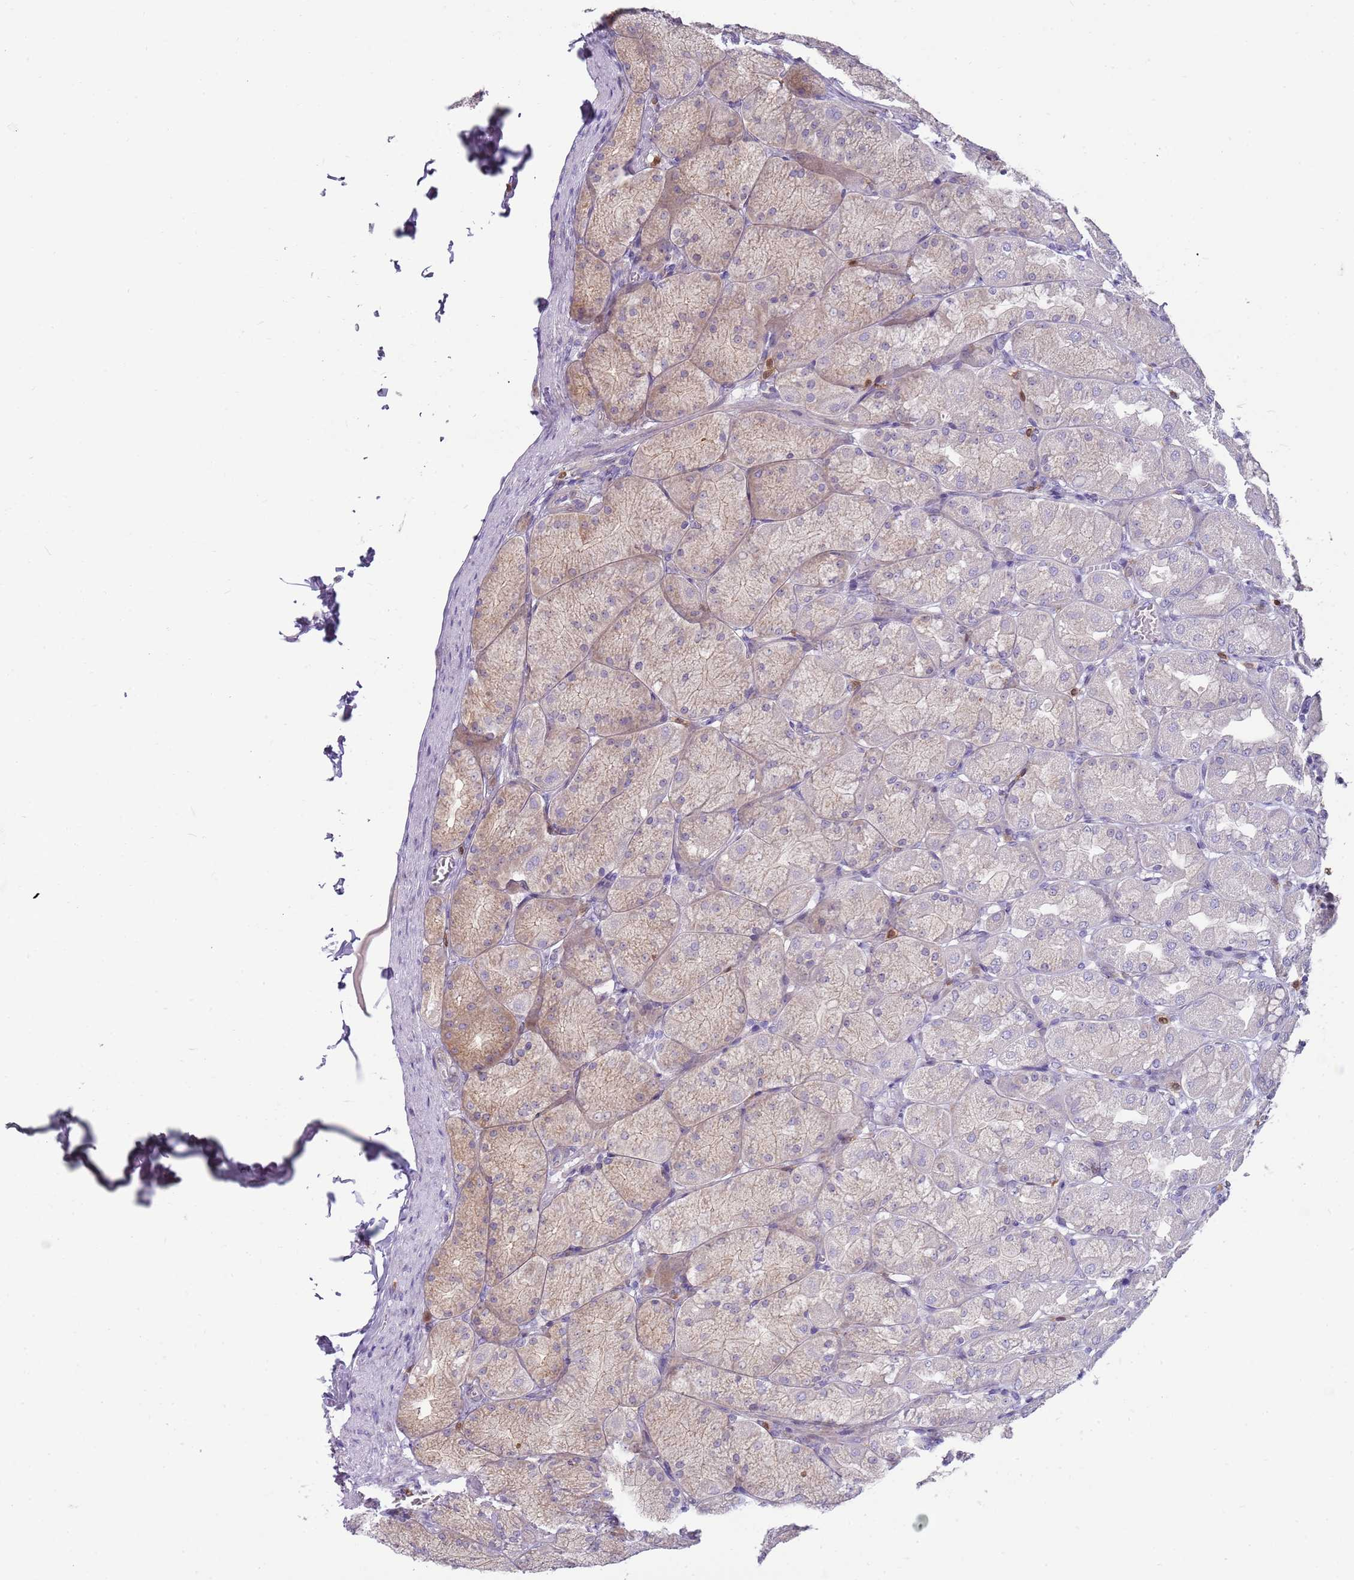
{"staining": {"intensity": "weak", "quantity": "25%-75%", "location": "cytoplasmic/membranous"}, "tissue": "stomach", "cell_type": "Glandular cells", "image_type": "normal", "snomed": [{"axis": "morphology", "description": "Normal tissue, NOS"}, {"axis": "topography", "description": "Stomach, upper"}], "caption": "Approximately 25%-75% of glandular cells in benign stomach demonstrate weak cytoplasmic/membranous protein expression as visualized by brown immunohistochemical staining.", "gene": "DIPK1C", "patient": {"sex": "female", "age": 56}}